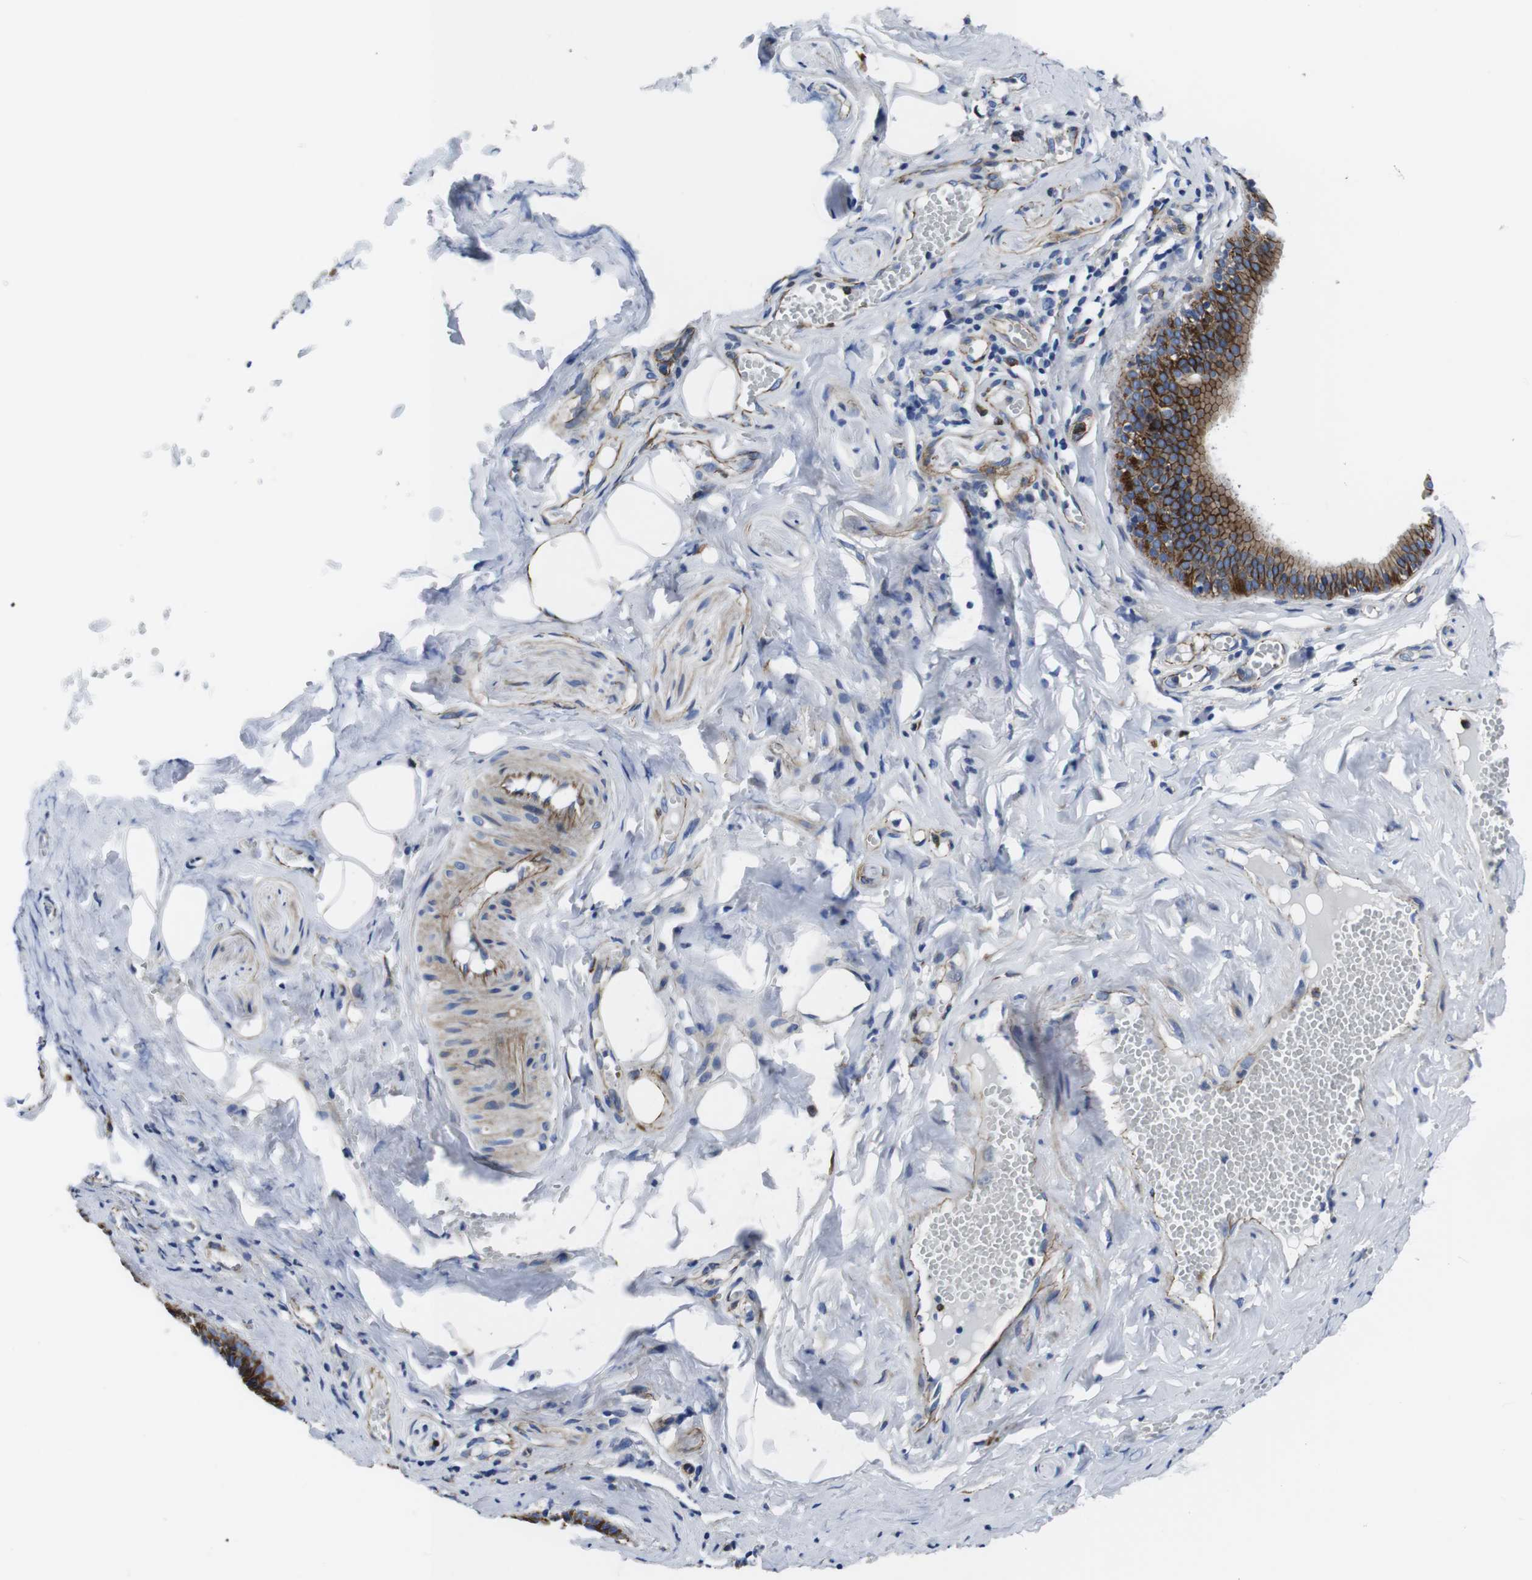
{"staining": {"intensity": "strong", "quantity": ">75%", "location": "cytoplasmic/membranous"}, "tissue": "salivary gland", "cell_type": "Glandular cells", "image_type": "normal", "snomed": [{"axis": "morphology", "description": "Normal tissue, NOS"}, {"axis": "topography", "description": "Salivary gland"}], "caption": "Approximately >75% of glandular cells in normal human salivary gland exhibit strong cytoplasmic/membranous protein positivity as visualized by brown immunohistochemical staining.", "gene": "NUMB", "patient": {"sex": "male", "age": 62}}